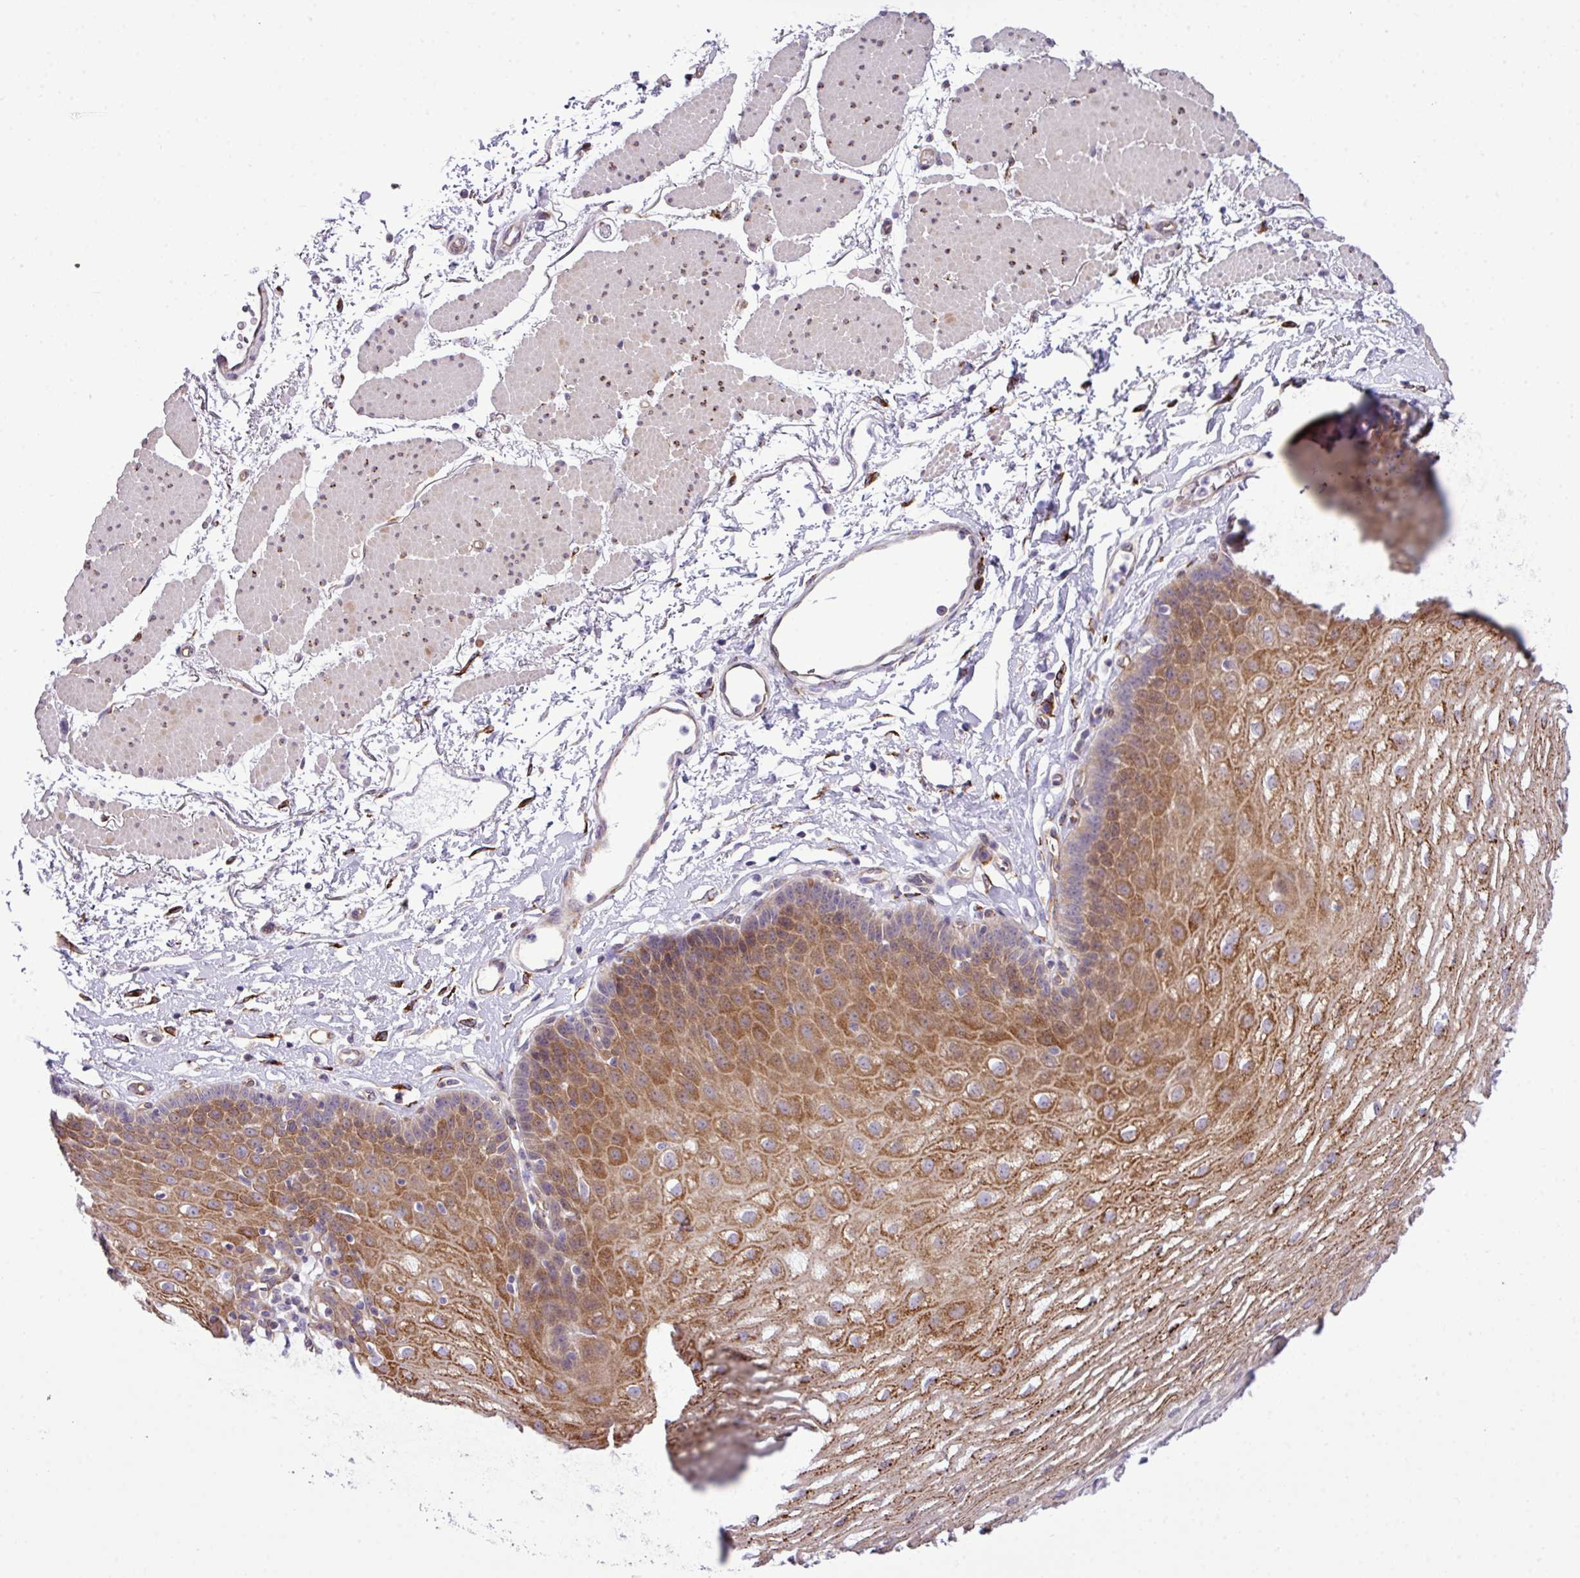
{"staining": {"intensity": "strong", "quantity": "25%-75%", "location": "cytoplasmic/membranous"}, "tissue": "esophagus", "cell_type": "Squamous epithelial cells", "image_type": "normal", "snomed": [{"axis": "morphology", "description": "Normal tissue, NOS"}, {"axis": "topography", "description": "Esophagus"}], "caption": "Immunohistochemical staining of benign human esophagus shows high levels of strong cytoplasmic/membranous staining in about 25%-75% of squamous epithelial cells.", "gene": "CFAP97", "patient": {"sex": "female", "age": 81}}